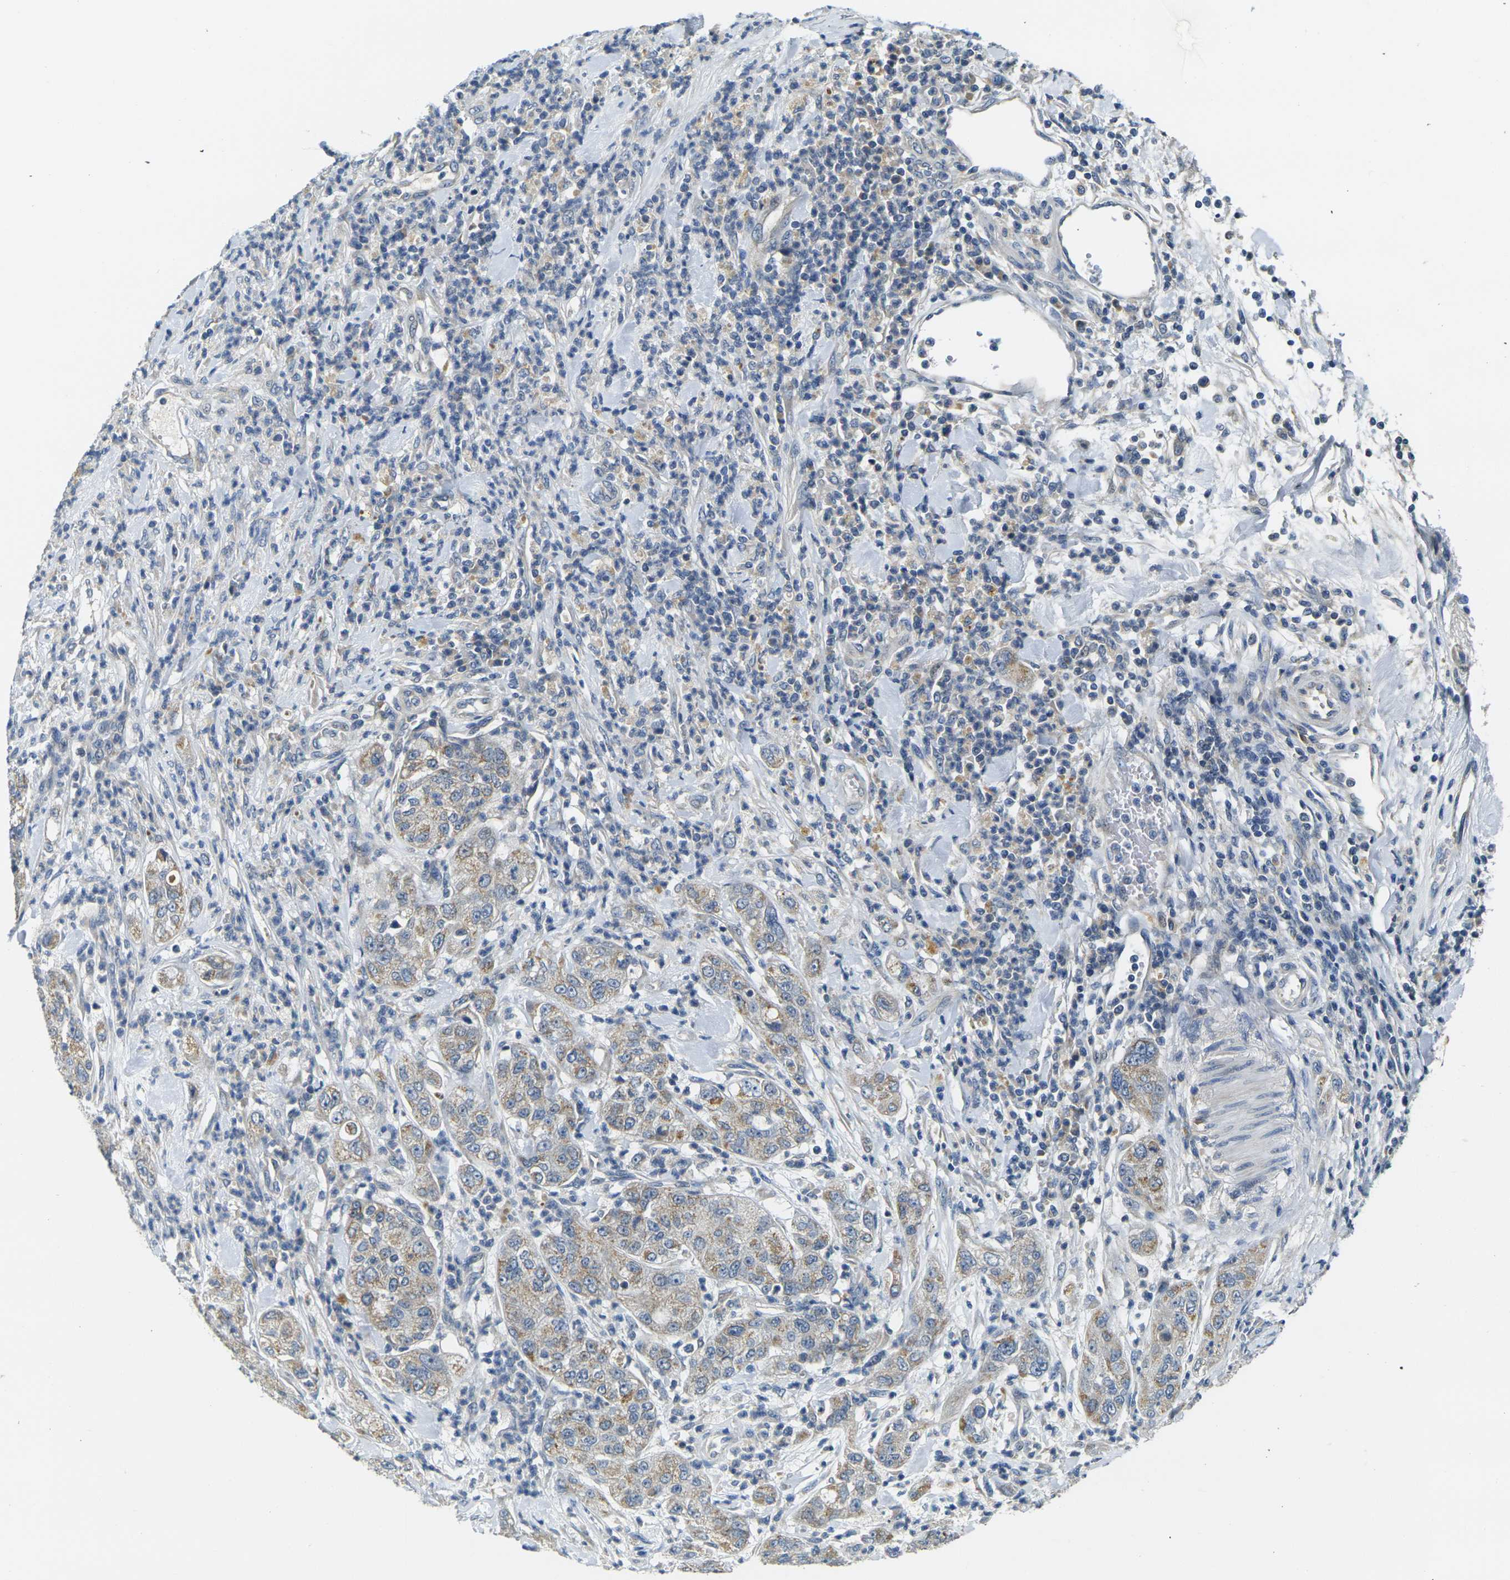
{"staining": {"intensity": "weak", "quantity": "25%-75%", "location": "cytoplasmic/membranous"}, "tissue": "pancreatic cancer", "cell_type": "Tumor cells", "image_type": "cancer", "snomed": [{"axis": "morphology", "description": "Adenocarcinoma, NOS"}, {"axis": "topography", "description": "Pancreas"}], "caption": "Tumor cells display weak cytoplasmic/membranous expression in about 25%-75% of cells in pancreatic adenocarcinoma.", "gene": "SHISAL2B", "patient": {"sex": "female", "age": 78}}